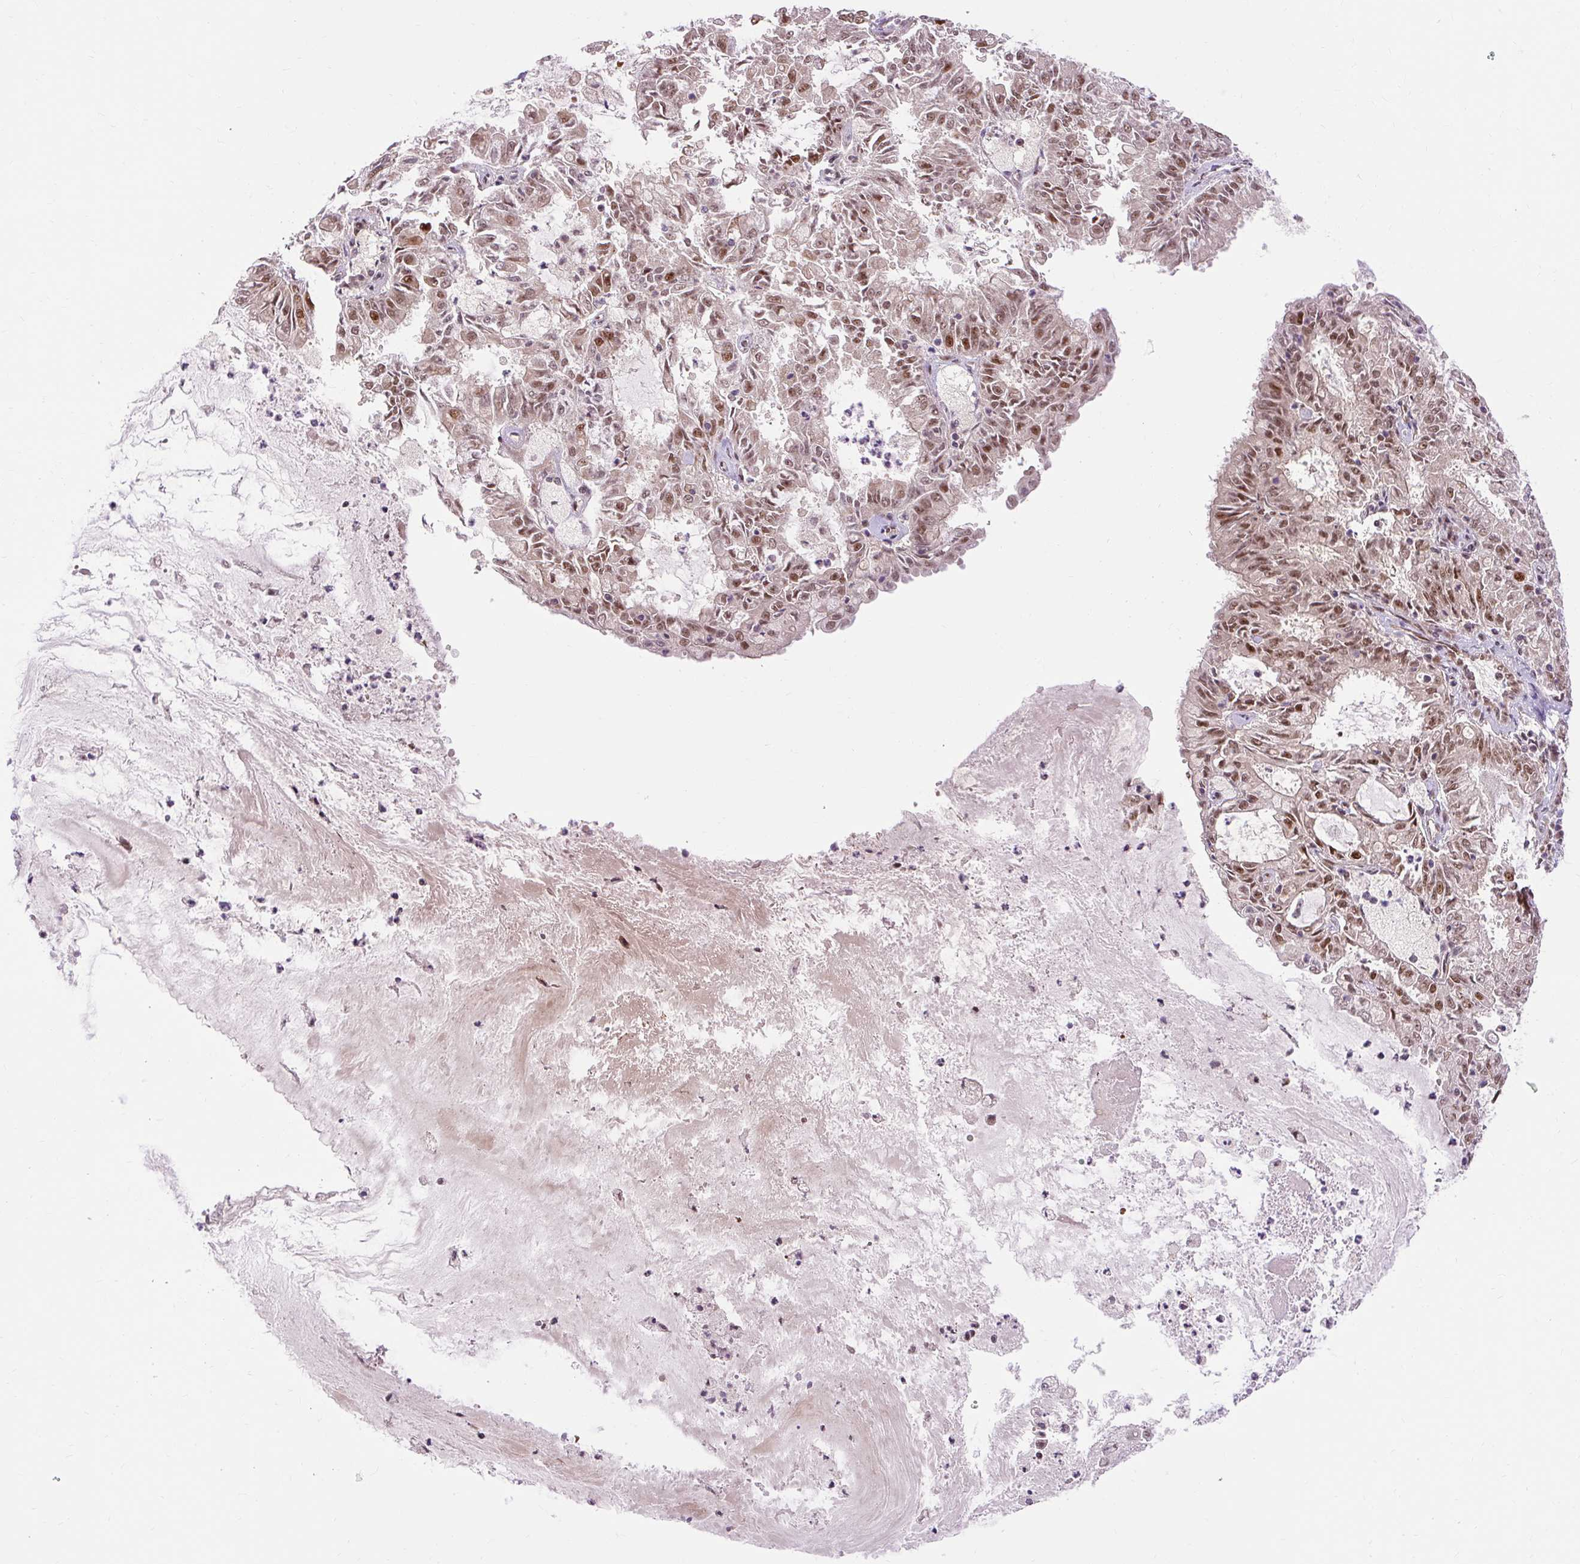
{"staining": {"intensity": "moderate", "quantity": ">75%", "location": "nuclear"}, "tissue": "endometrial cancer", "cell_type": "Tumor cells", "image_type": "cancer", "snomed": [{"axis": "morphology", "description": "Adenocarcinoma, NOS"}, {"axis": "topography", "description": "Endometrium"}], "caption": "A micrograph of endometrial cancer (adenocarcinoma) stained for a protein demonstrates moderate nuclear brown staining in tumor cells. (IHC, brightfield microscopy, high magnification).", "gene": "MECOM", "patient": {"sex": "female", "age": 57}}